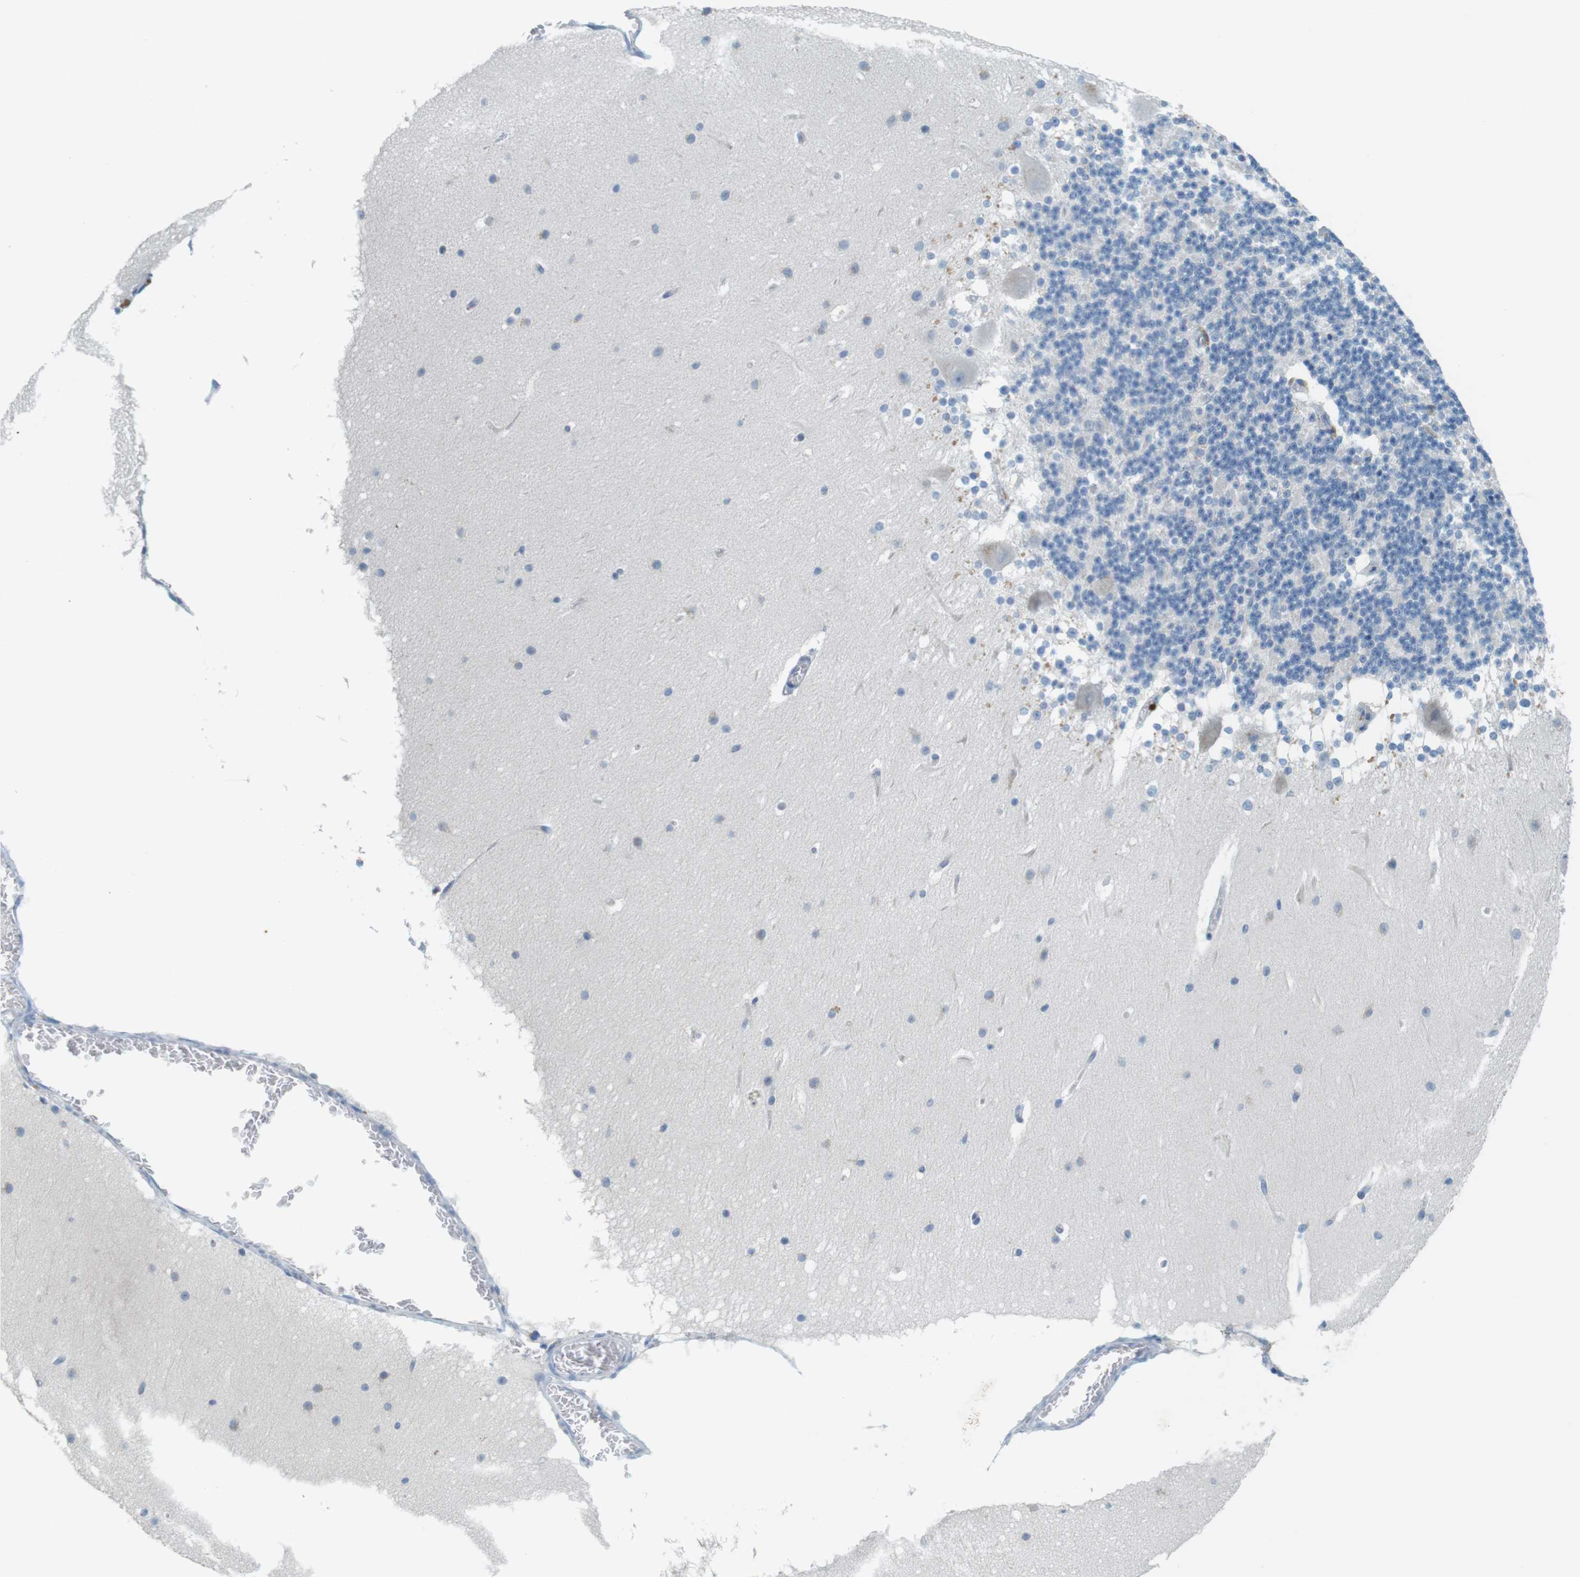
{"staining": {"intensity": "negative", "quantity": "none", "location": "none"}, "tissue": "cerebellum", "cell_type": "Cells in granular layer", "image_type": "normal", "snomed": [{"axis": "morphology", "description": "Normal tissue, NOS"}, {"axis": "topography", "description": "Cerebellum"}], "caption": "High magnification brightfield microscopy of benign cerebellum stained with DAB (brown) and counterstained with hematoxylin (blue): cells in granular layer show no significant positivity. (IHC, brightfield microscopy, high magnification).", "gene": "MUC5B", "patient": {"sex": "female", "age": 19}}